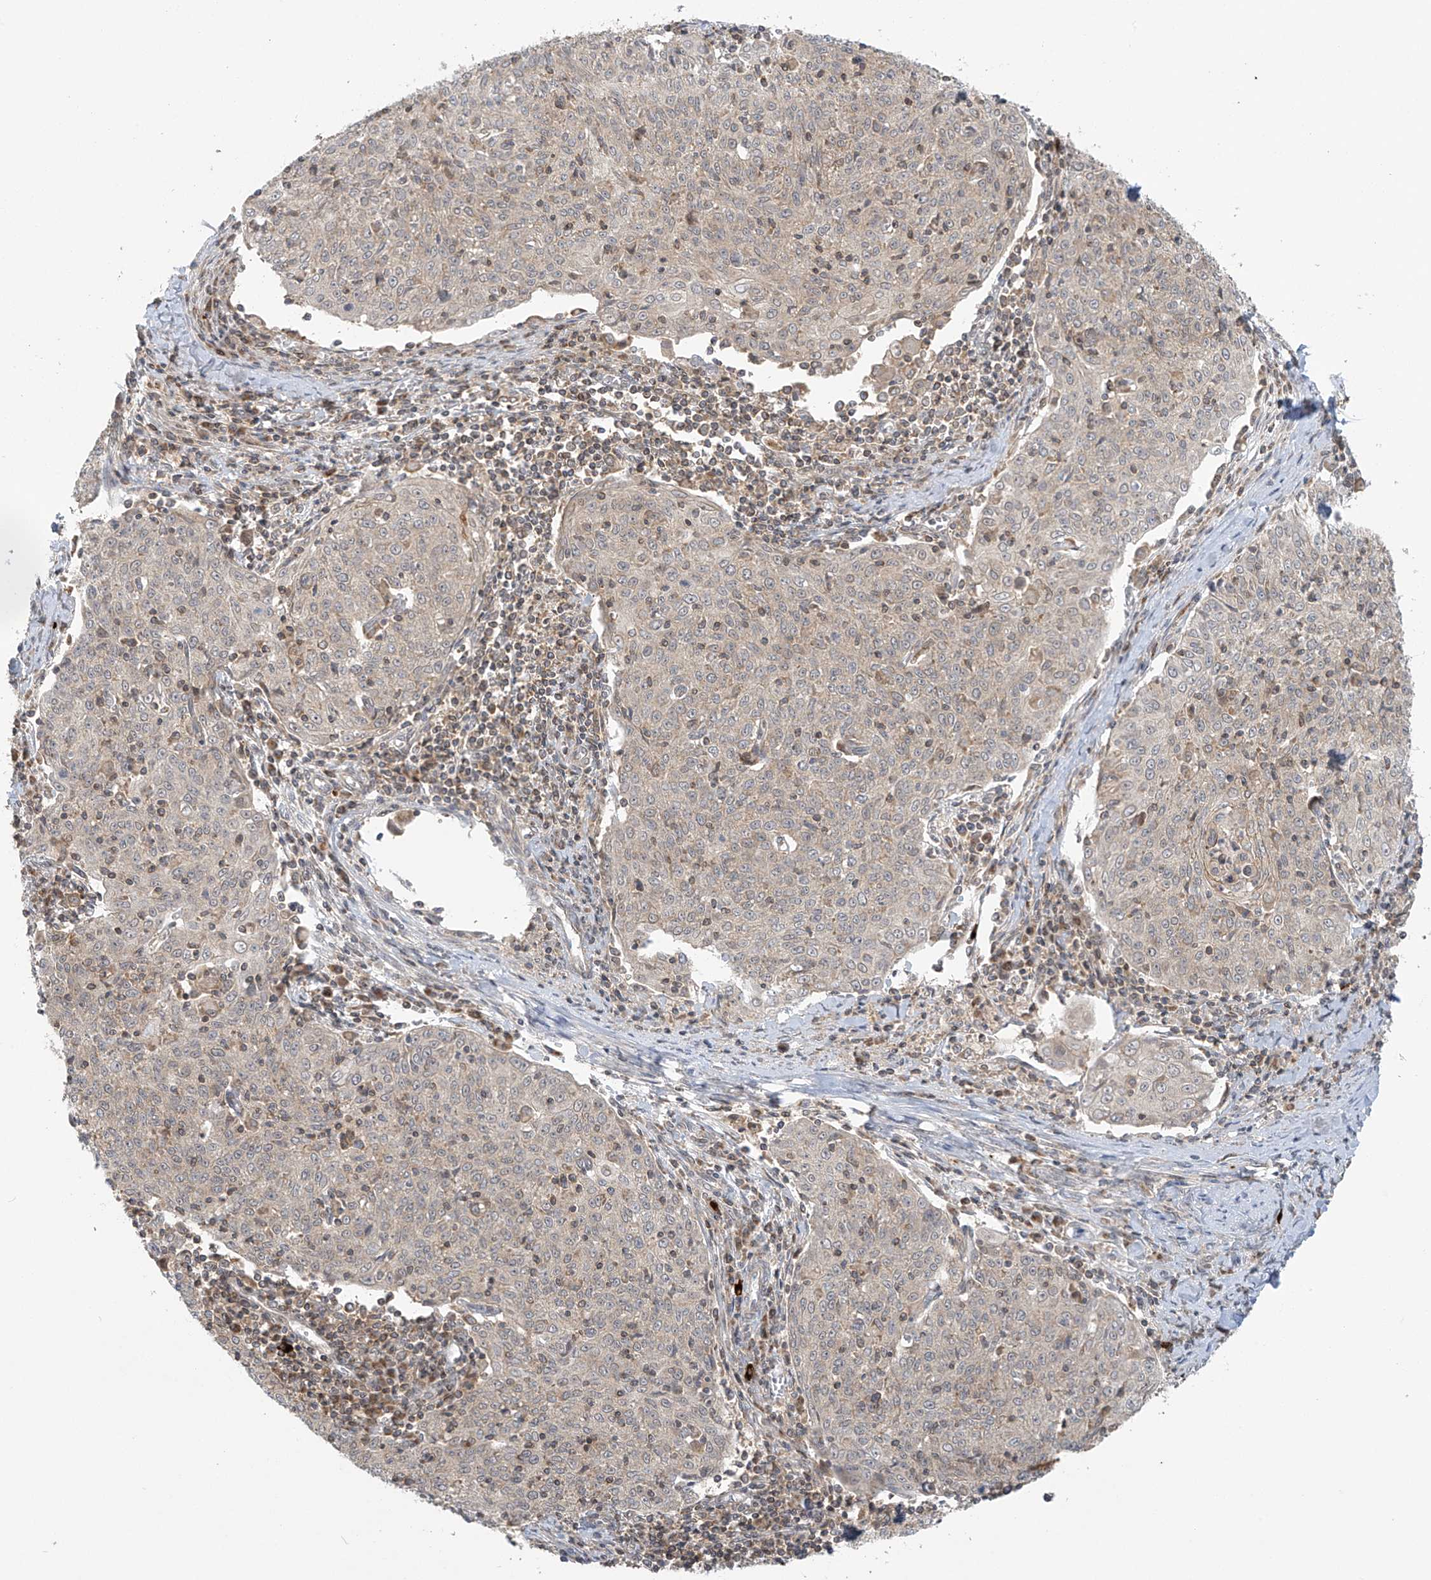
{"staining": {"intensity": "negative", "quantity": "none", "location": "none"}, "tissue": "cervical cancer", "cell_type": "Tumor cells", "image_type": "cancer", "snomed": [{"axis": "morphology", "description": "Squamous cell carcinoma, NOS"}, {"axis": "topography", "description": "Cervix"}], "caption": "Cervical cancer (squamous cell carcinoma) stained for a protein using immunohistochemistry (IHC) demonstrates no staining tumor cells.", "gene": "HDDC2", "patient": {"sex": "female", "age": 48}}